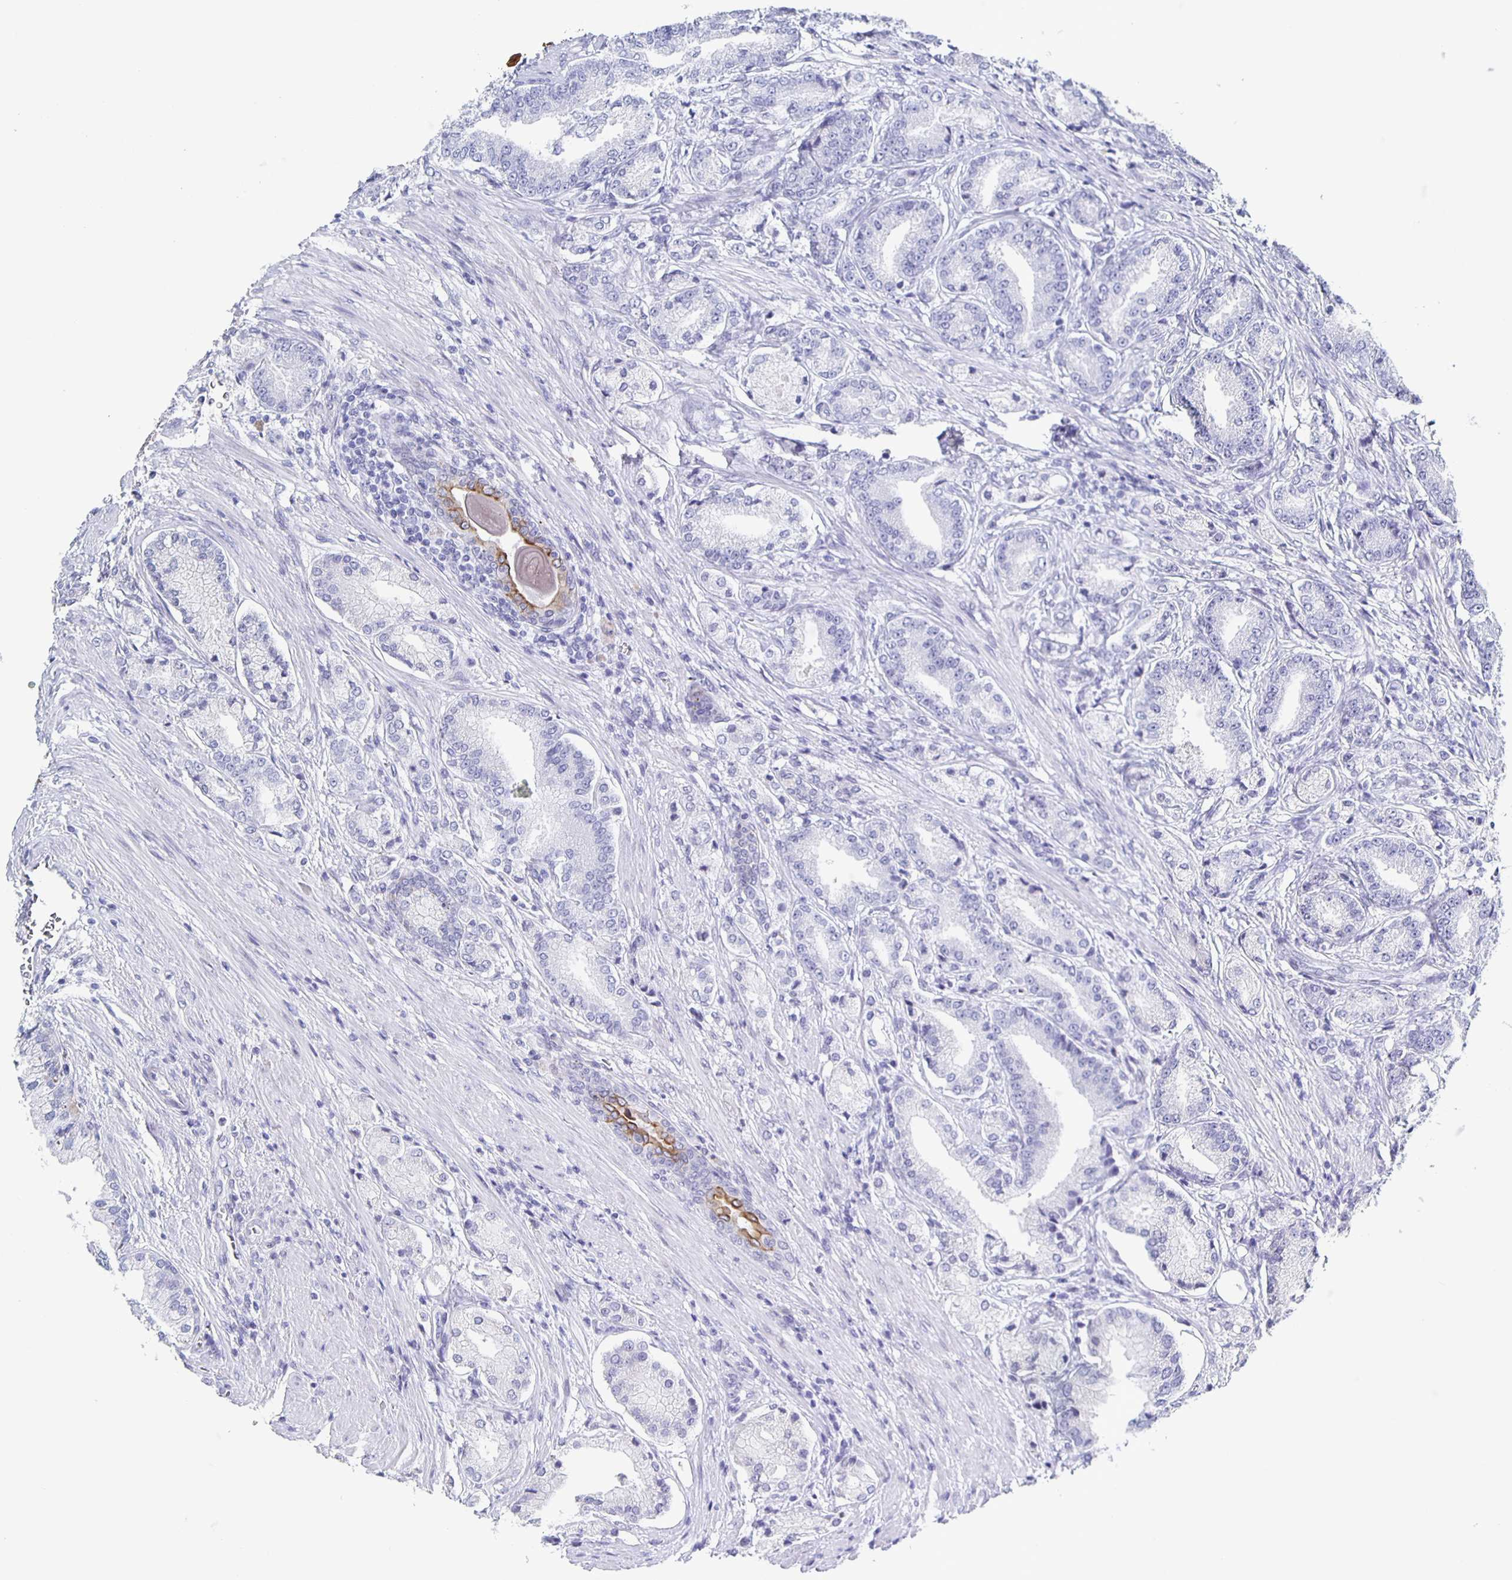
{"staining": {"intensity": "negative", "quantity": "none", "location": "none"}, "tissue": "prostate cancer", "cell_type": "Tumor cells", "image_type": "cancer", "snomed": [{"axis": "morphology", "description": "Adenocarcinoma, High grade"}, {"axis": "topography", "description": "Prostate and seminal vesicle, NOS"}], "caption": "A histopathology image of human prostate cancer is negative for staining in tumor cells.", "gene": "CCDC17", "patient": {"sex": "male", "age": 61}}